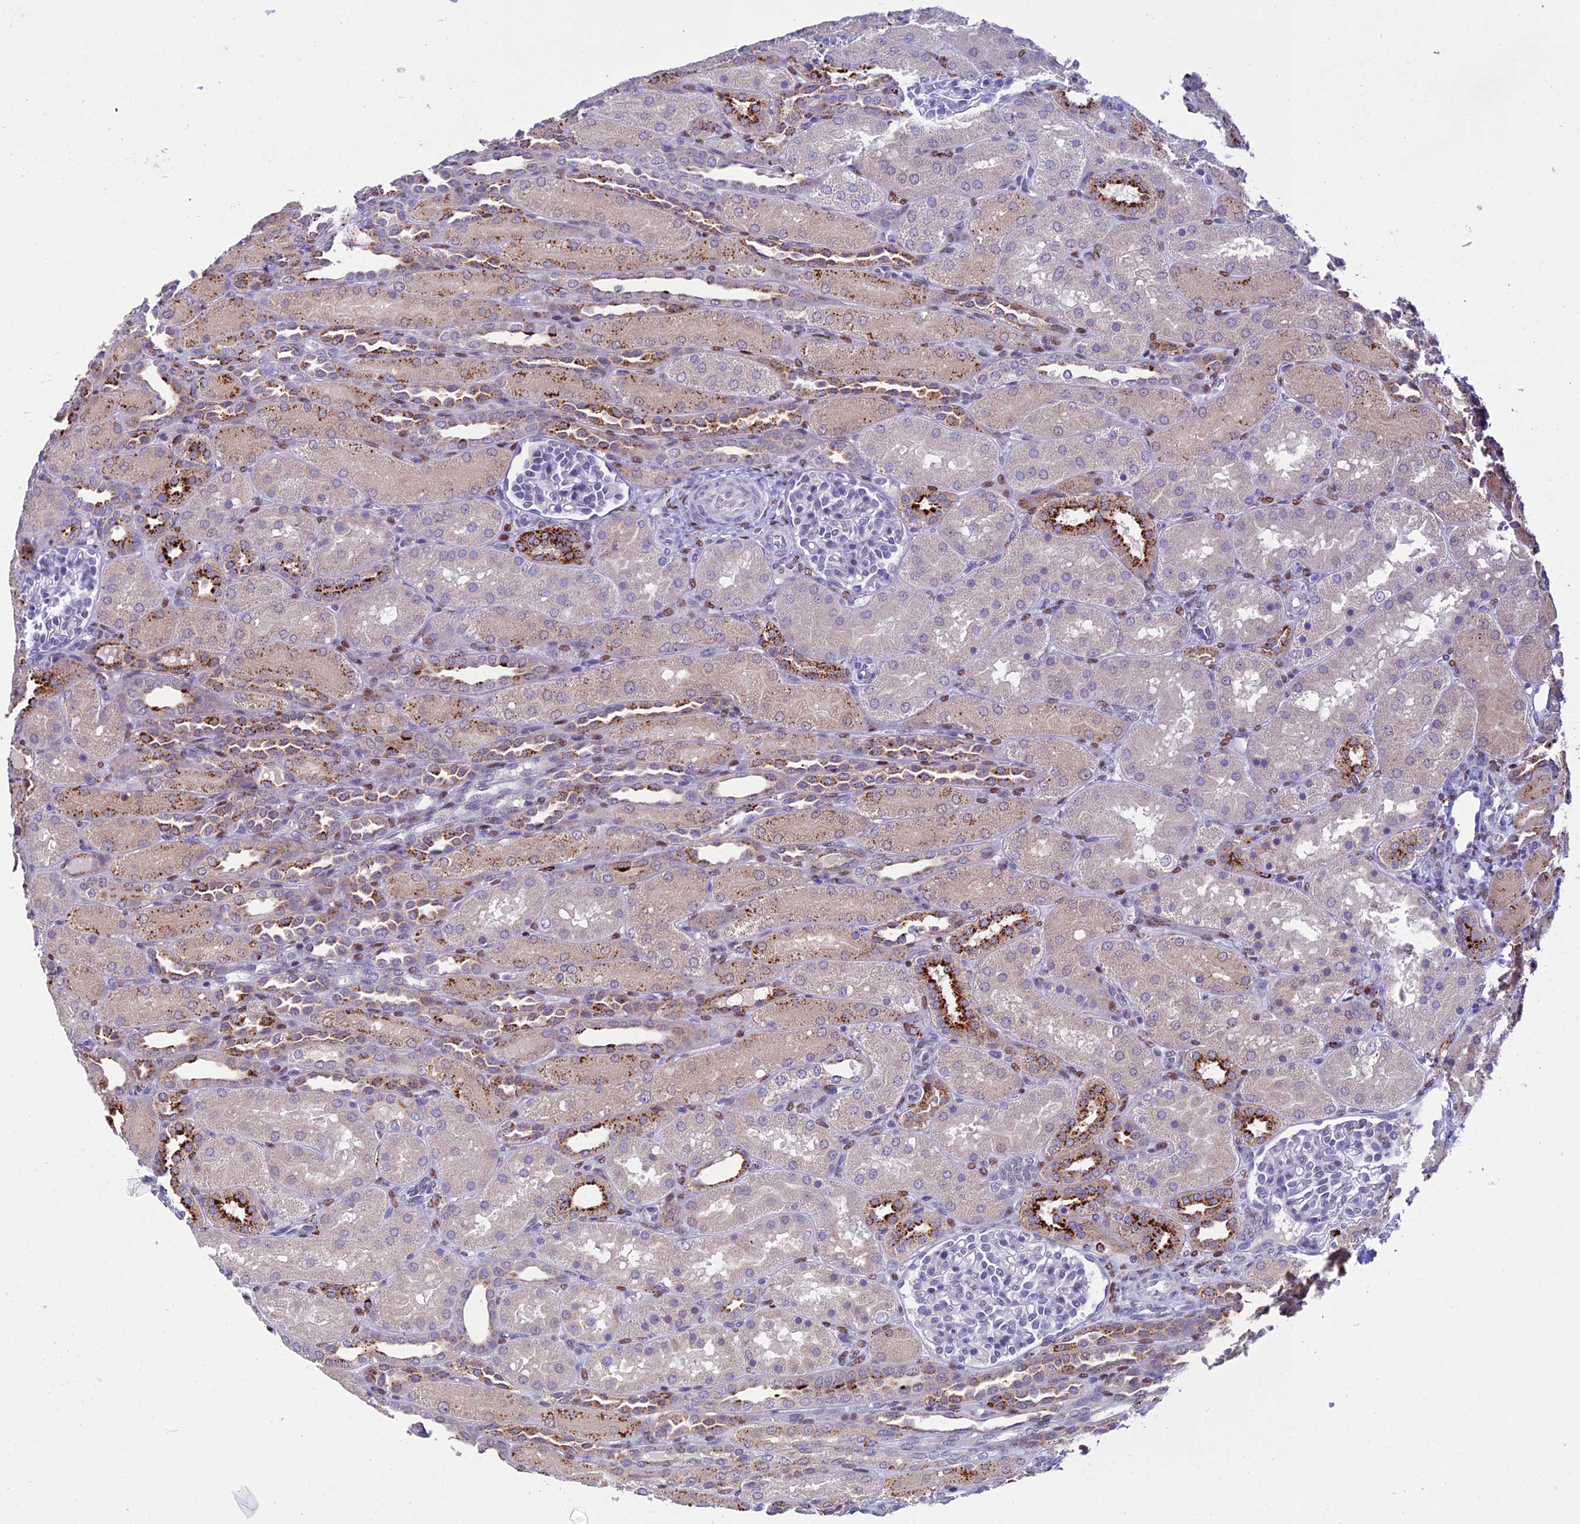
{"staining": {"intensity": "negative", "quantity": "none", "location": "none"}, "tissue": "kidney", "cell_type": "Cells in glomeruli", "image_type": "normal", "snomed": [{"axis": "morphology", "description": "Normal tissue, NOS"}, {"axis": "topography", "description": "Kidney"}], "caption": "This photomicrograph is of normal kidney stained with IHC to label a protein in brown with the nuclei are counter-stained blue. There is no staining in cells in glomeruli.", "gene": "HIC1", "patient": {"sex": "male", "age": 1}}